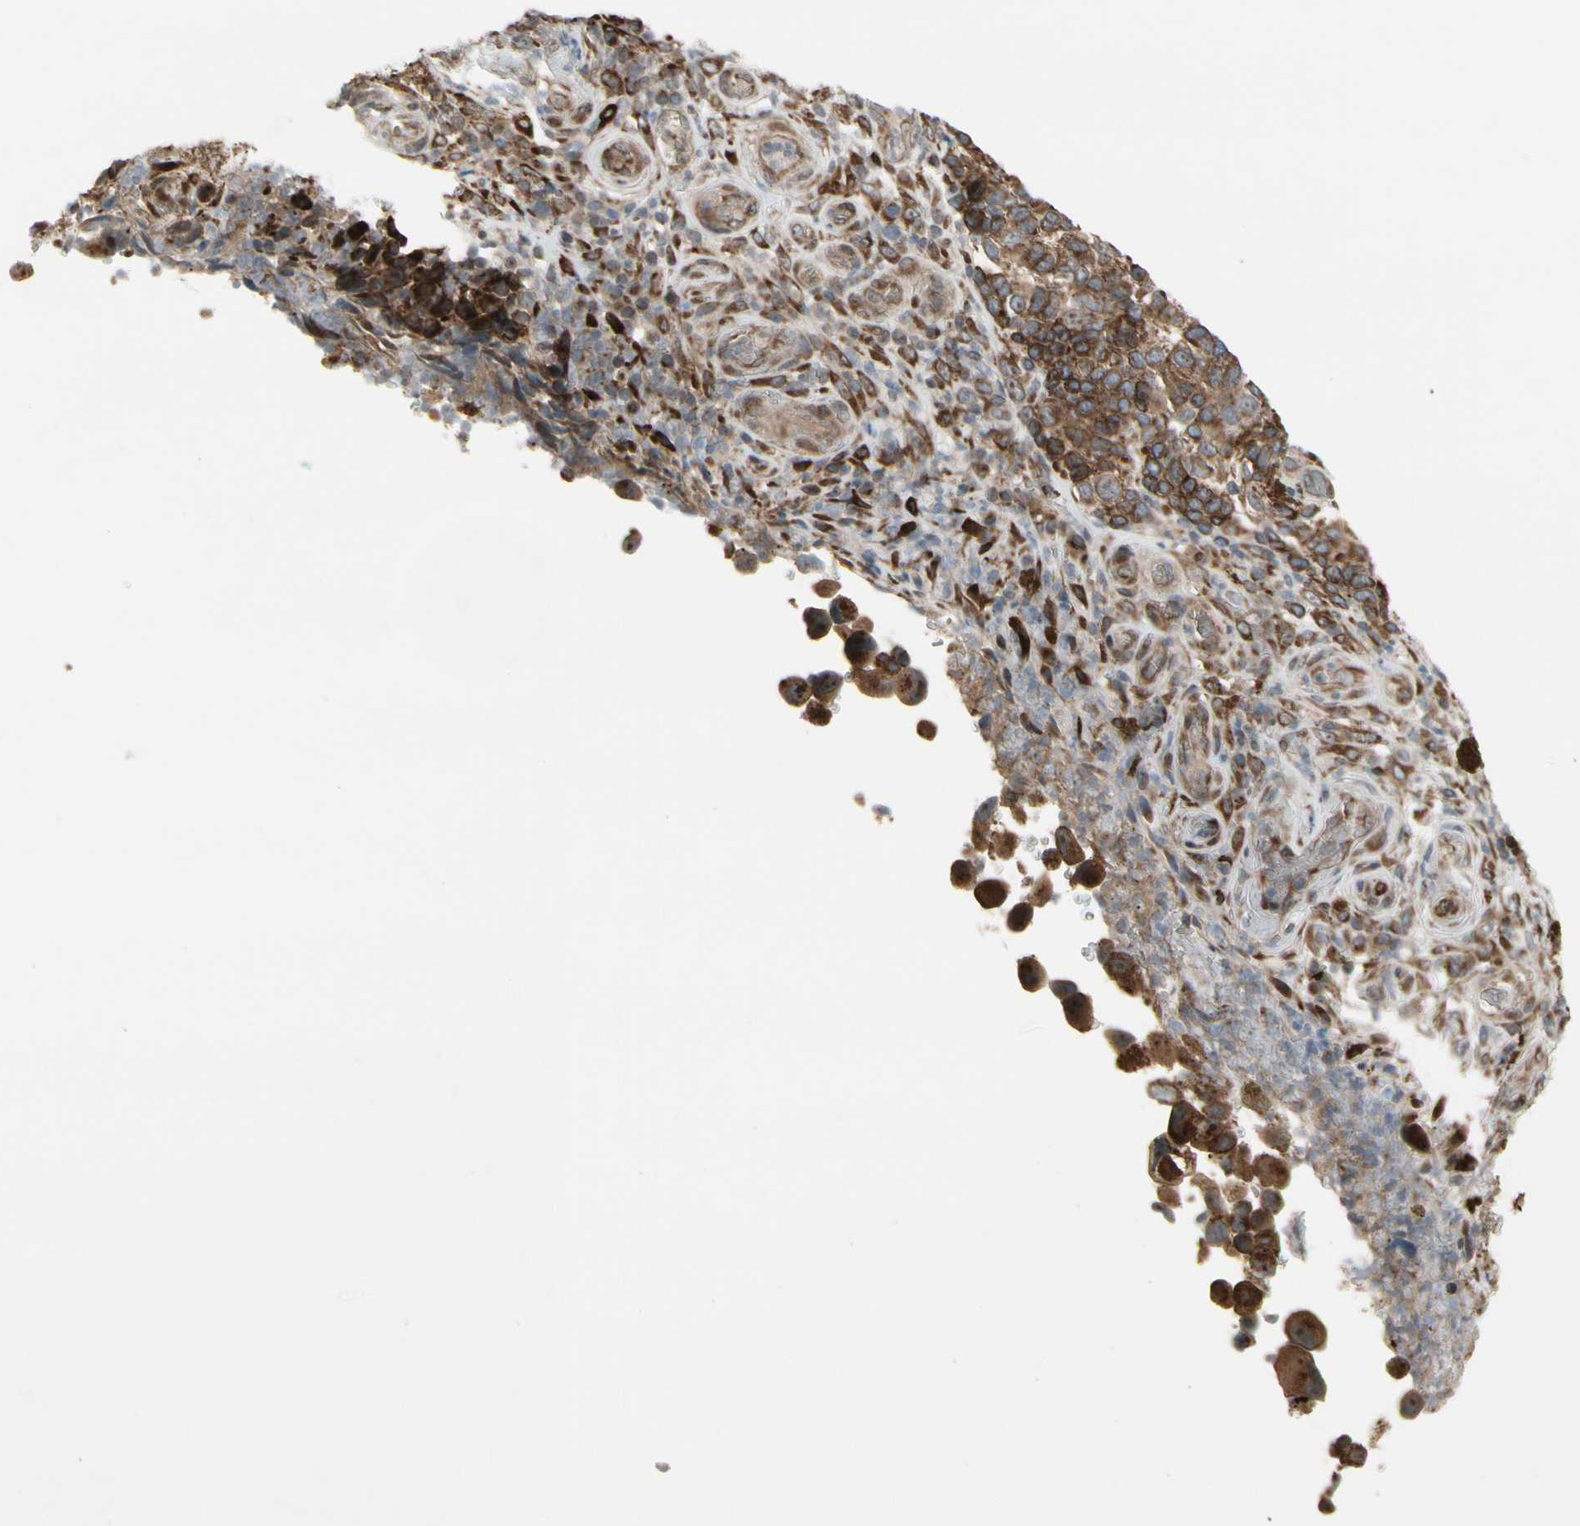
{"staining": {"intensity": "strong", "quantity": ">75%", "location": "cytoplasmic/membranous"}, "tissue": "melanoma", "cell_type": "Tumor cells", "image_type": "cancer", "snomed": [{"axis": "morphology", "description": "Malignant melanoma, NOS"}, {"axis": "topography", "description": "Skin"}], "caption": "Malignant melanoma stained with DAB IHC exhibits high levels of strong cytoplasmic/membranous positivity in about >75% of tumor cells.", "gene": "SLC39A9", "patient": {"sex": "female", "age": 73}}